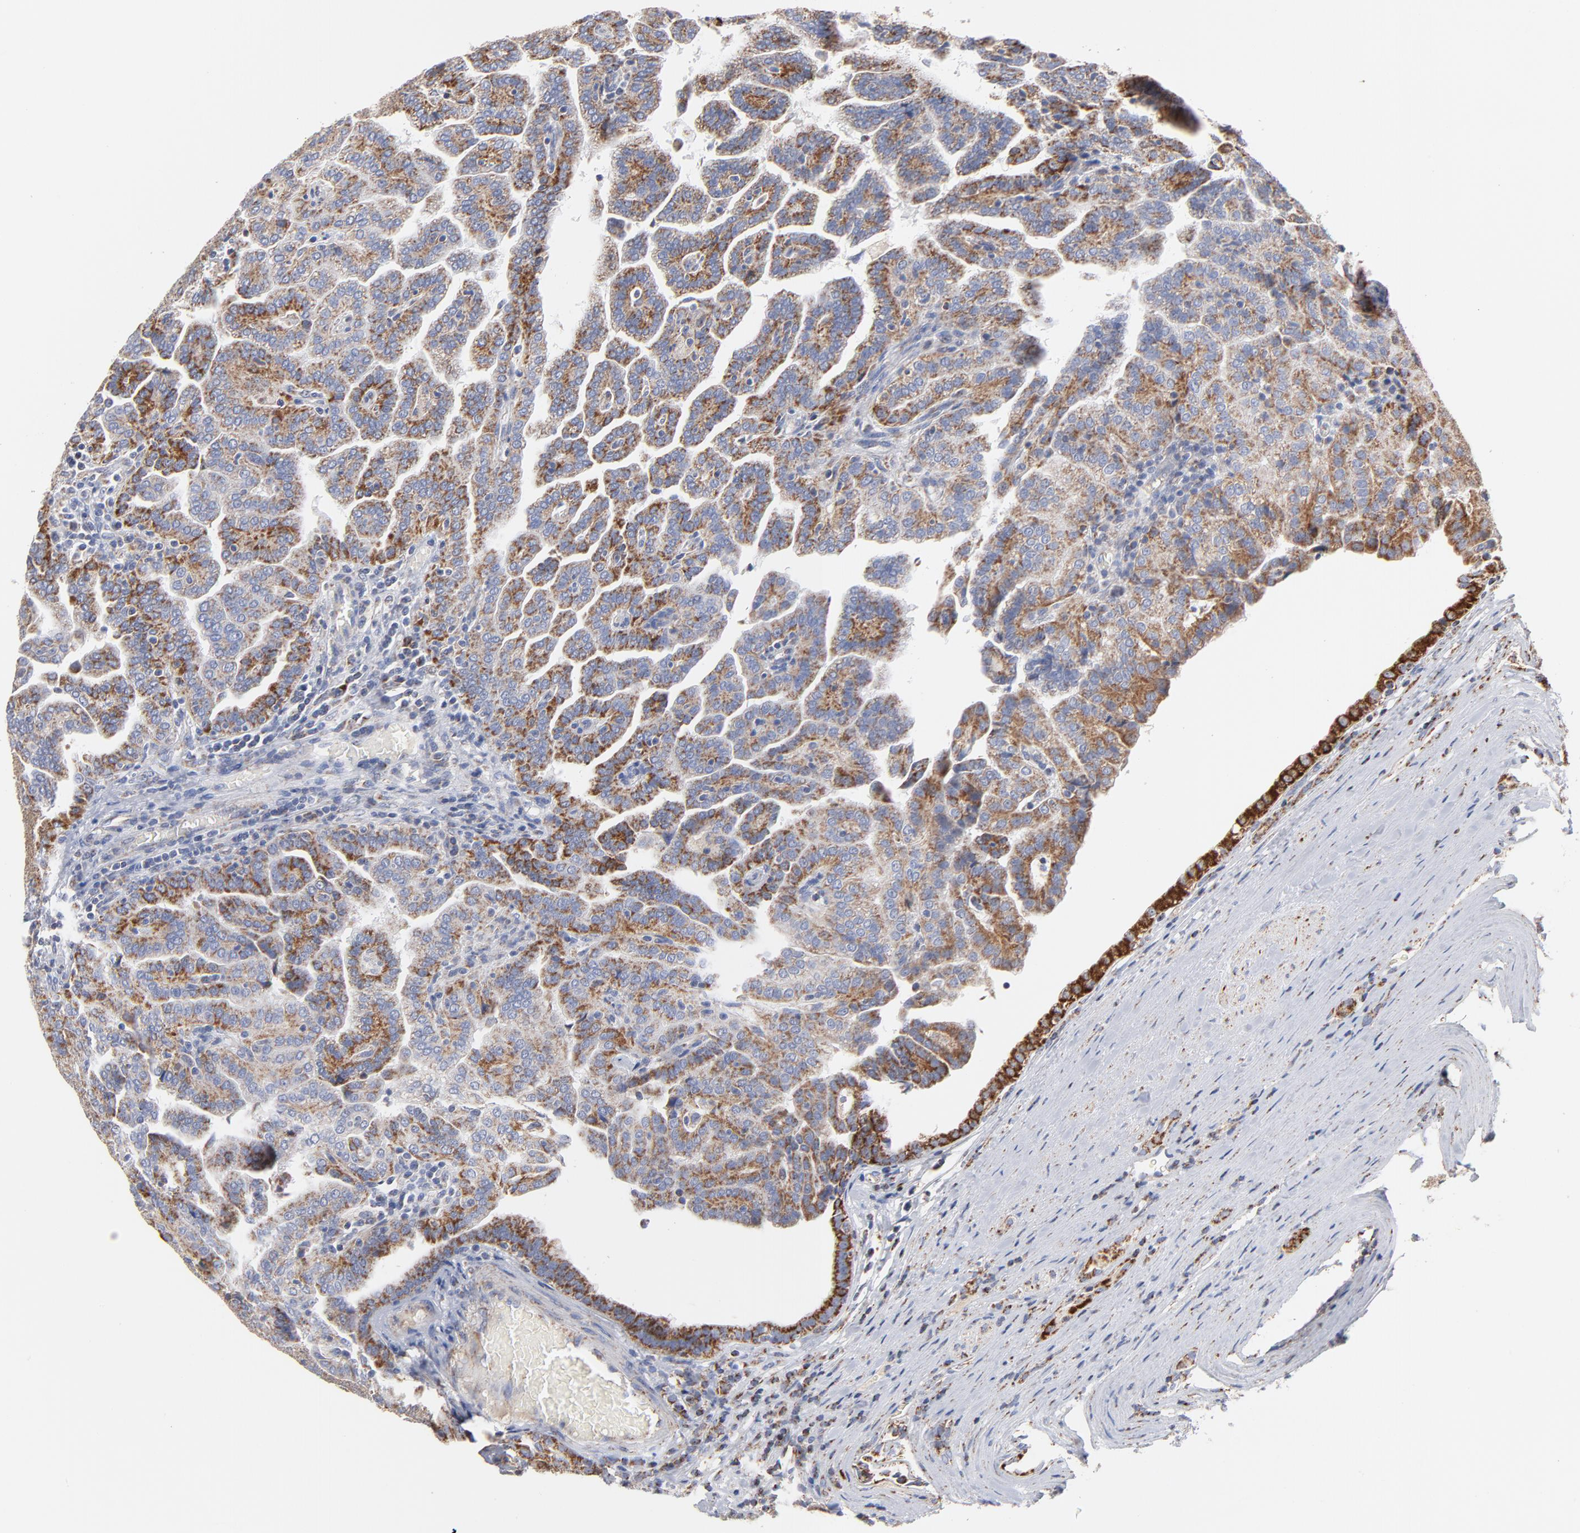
{"staining": {"intensity": "moderate", "quantity": ">75%", "location": "cytoplasmic/membranous"}, "tissue": "renal cancer", "cell_type": "Tumor cells", "image_type": "cancer", "snomed": [{"axis": "morphology", "description": "Adenocarcinoma, NOS"}, {"axis": "topography", "description": "Kidney"}], "caption": "Renal adenocarcinoma tissue displays moderate cytoplasmic/membranous staining in approximately >75% of tumor cells The protein is stained brown, and the nuclei are stained in blue (DAB IHC with brightfield microscopy, high magnification).", "gene": "DIABLO", "patient": {"sex": "male", "age": 61}}